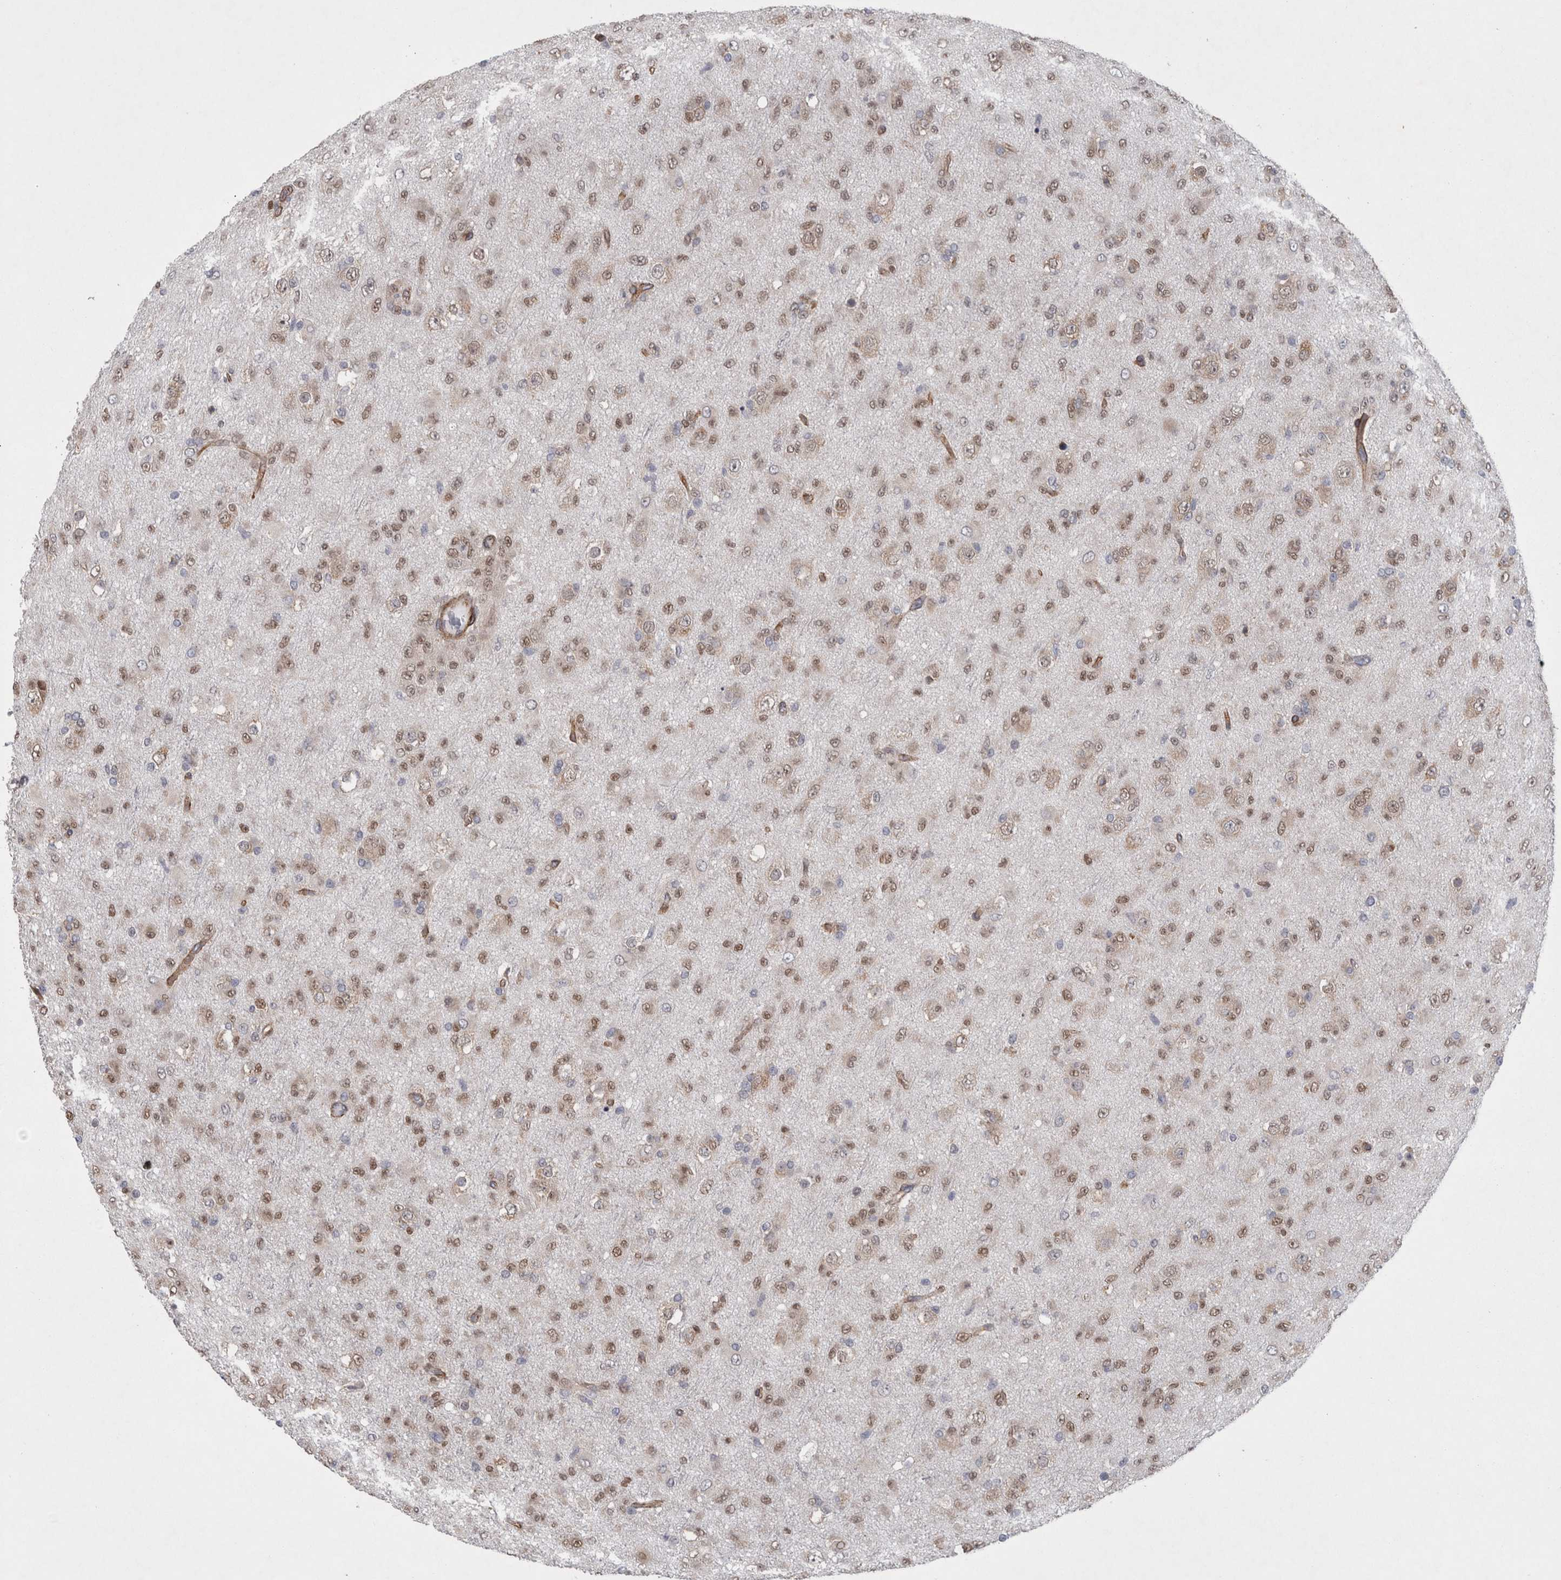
{"staining": {"intensity": "moderate", "quantity": ">75%", "location": "nuclear"}, "tissue": "glioma", "cell_type": "Tumor cells", "image_type": "cancer", "snomed": [{"axis": "morphology", "description": "Glioma, malignant, Low grade"}, {"axis": "topography", "description": "Brain"}], "caption": "Malignant low-grade glioma stained for a protein demonstrates moderate nuclear positivity in tumor cells.", "gene": "DDX6", "patient": {"sex": "male", "age": 65}}